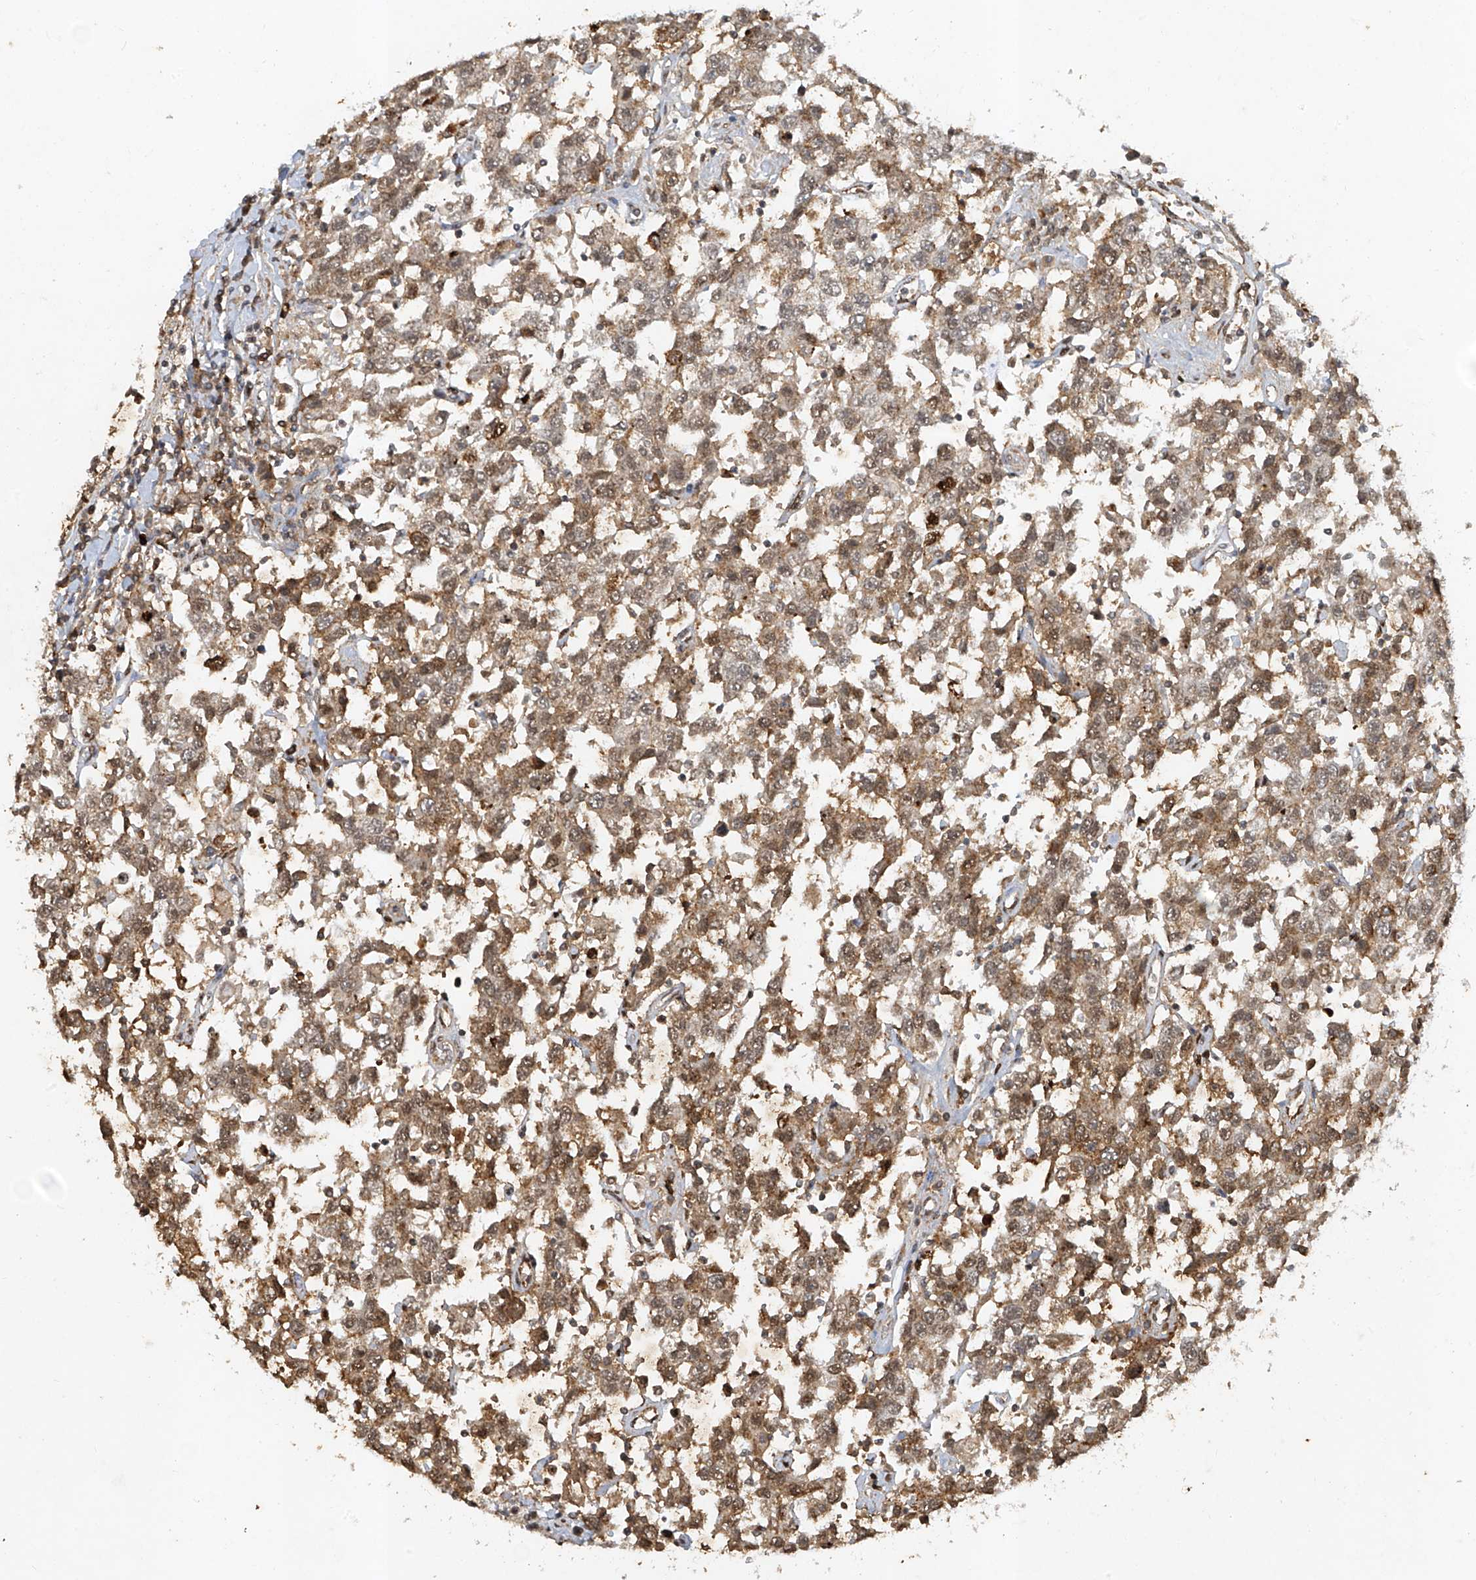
{"staining": {"intensity": "moderate", "quantity": ">75%", "location": "cytoplasmic/membranous,nuclear"}, "tissue": "testis cancer", "cell_type": "Tumor cells", "image_type": "cancer", "snomed": [{"axis": "morphology", "description": "Seminoma, NOS"}, {"axis": "topography", "description": "Testis"}], "caption": "Protein analysis of testis seminoma tissue displays moderate cytoplasmic/membranous and nuclear positivity in about >75% of tumor cells.", "gene": "ATRIP", "patient": {"sex": "male", "age": 41}}